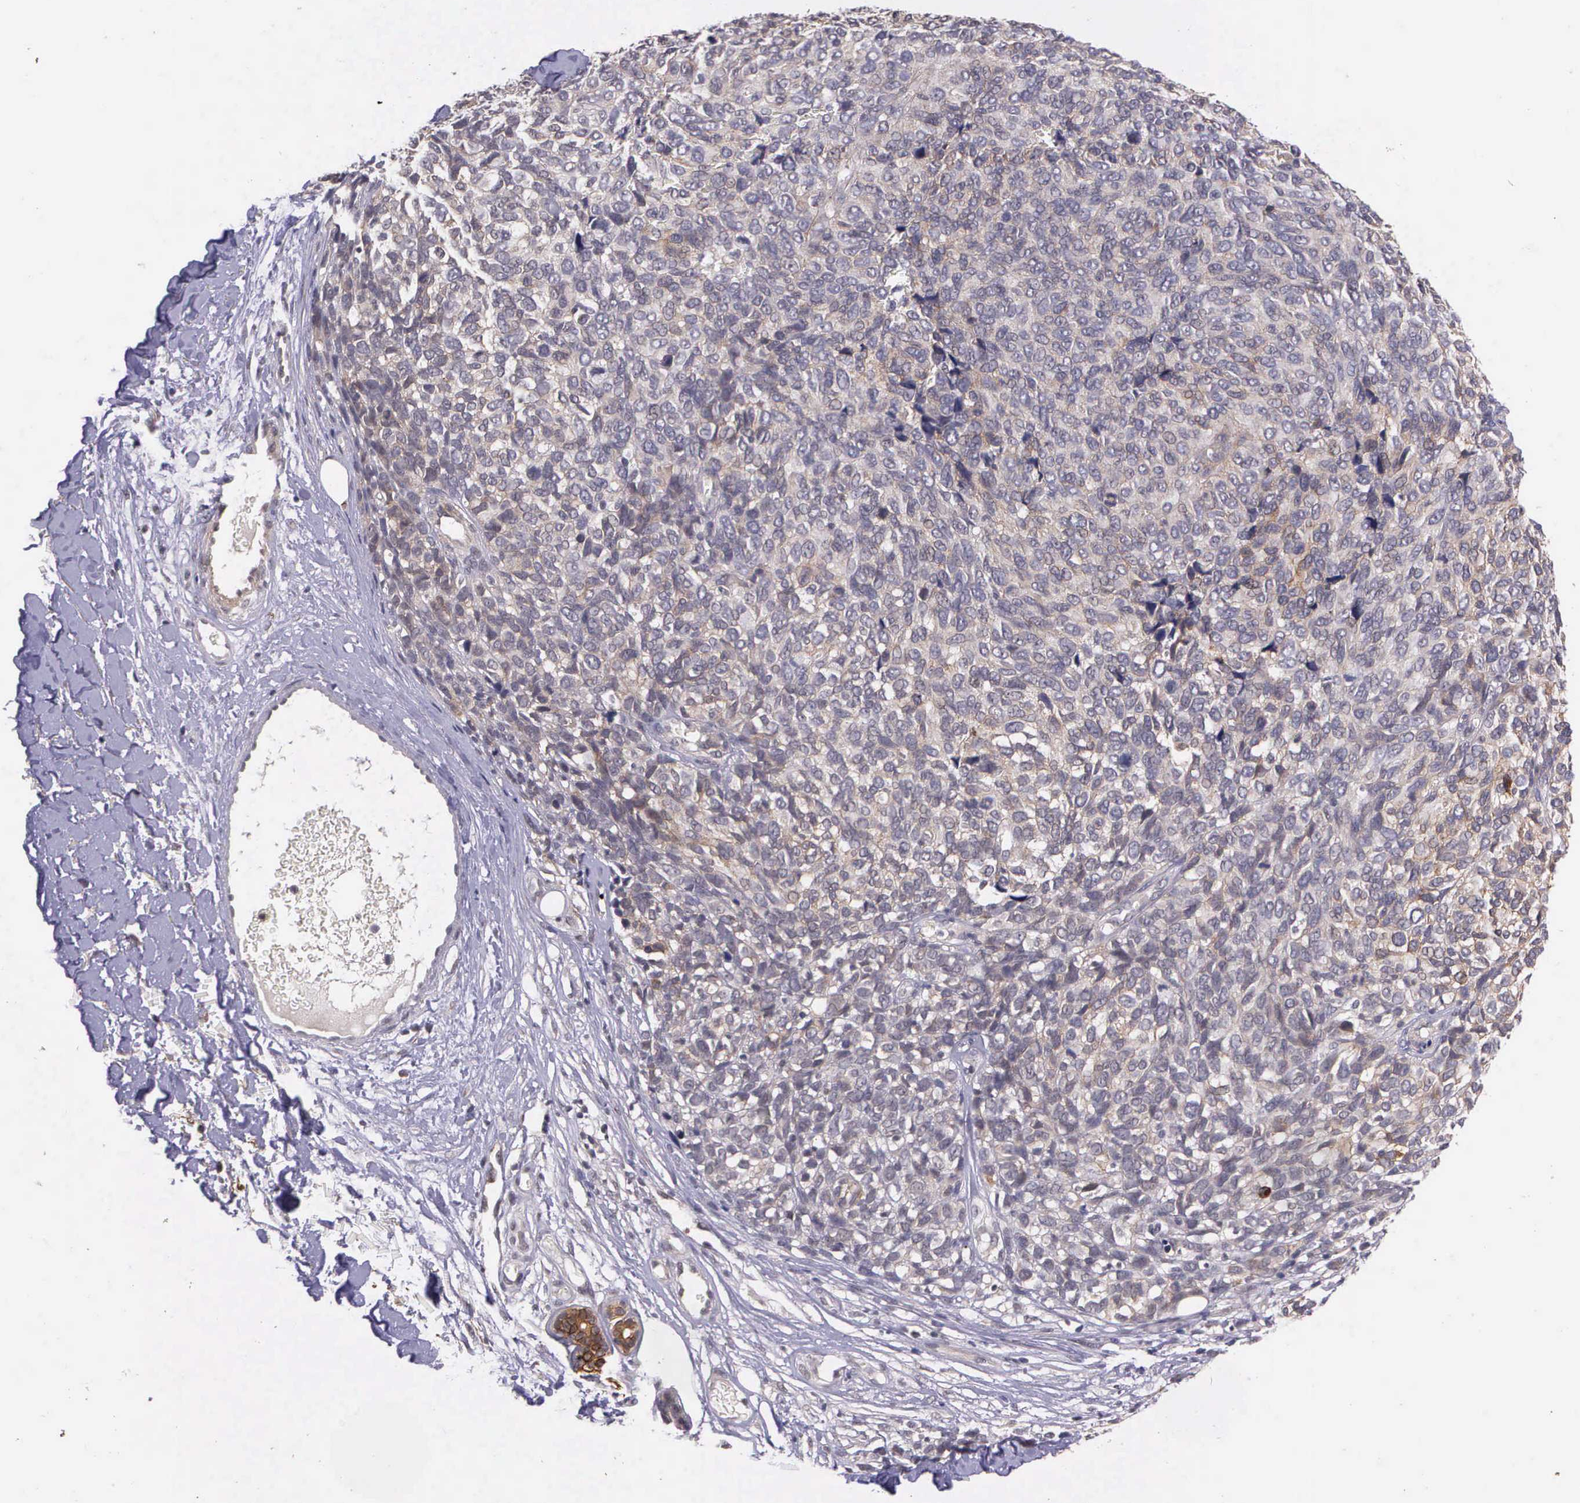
{"staining": {"intensity": "moderate", "quantity": ">75%", "location": "cytoplasmic/membranous"}, "tissue": "melanoma", "cell_type": "Tumor cells", "image_type": "cancer", "snomed": [{"axis": "morphology", "description": "Malignant melanoma, NOS"}, {"axis": "topography", "description": "Skin"}], "caption": "Protein expression analysis of melanoma displays moderate cytoplasmic/membranous staining in about >75% of tumor cells.", "gene": "PRICKLE3", "patient": {"sex": "female", "age": 85}}